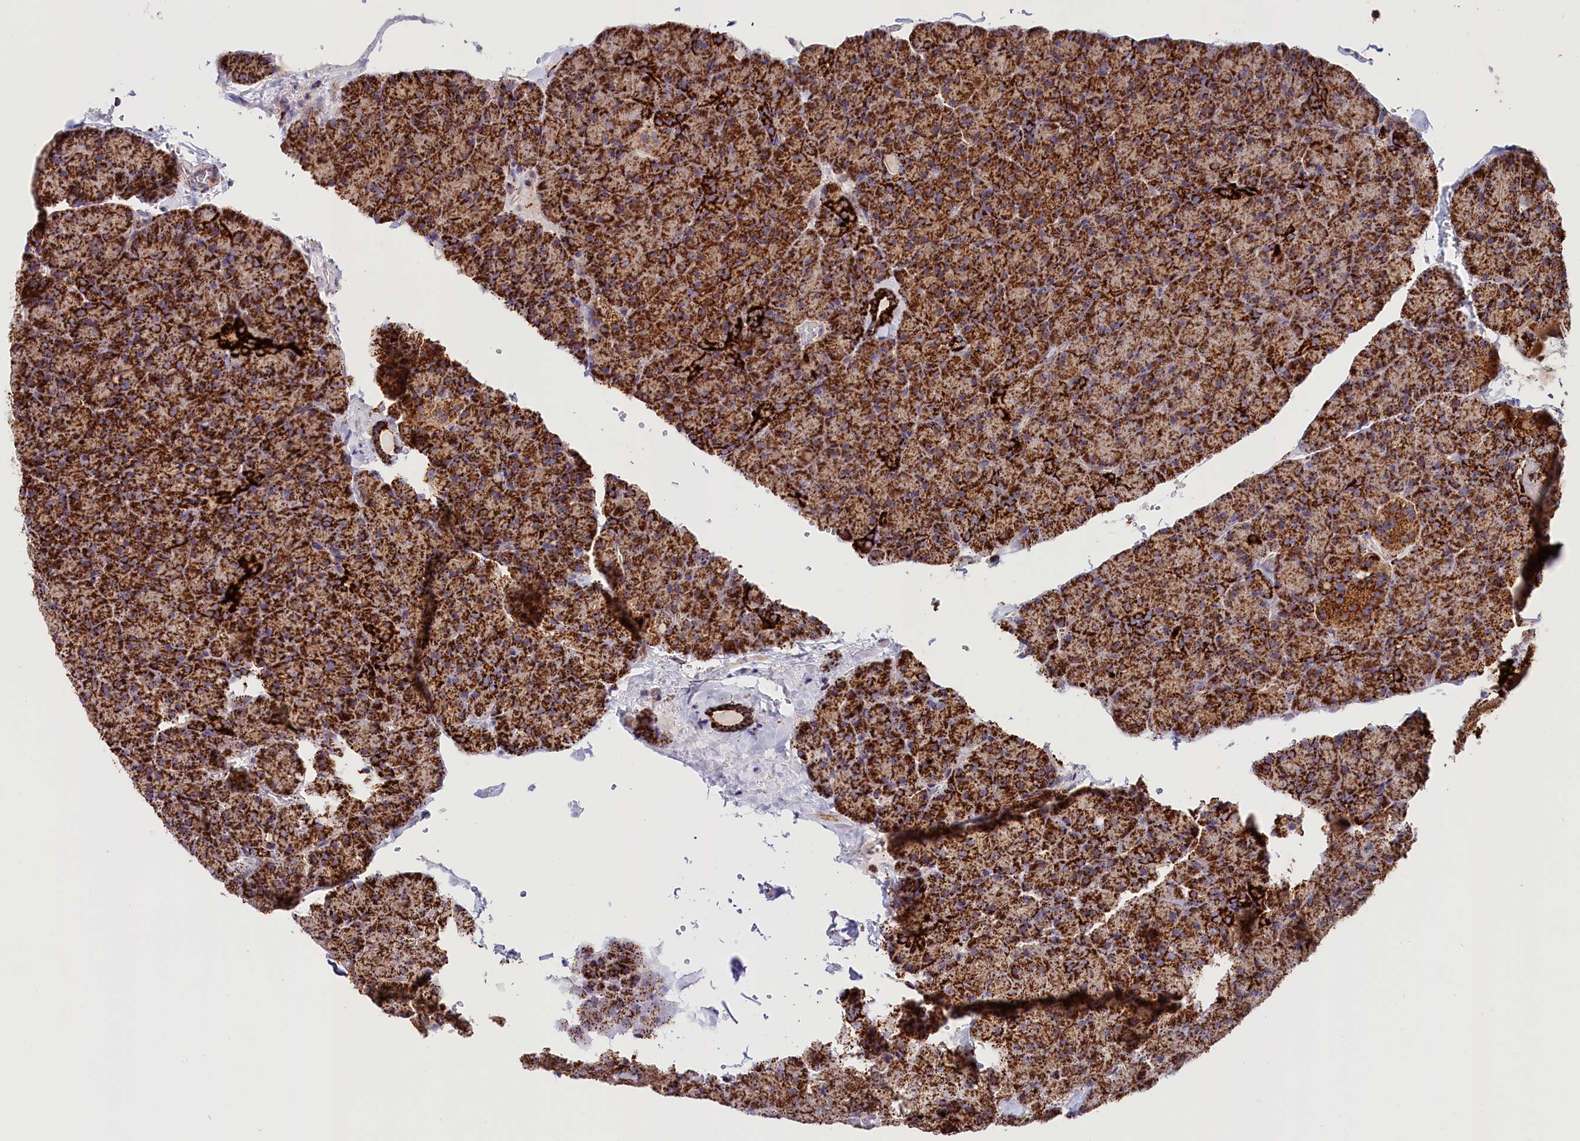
{"staining": {"intensity": "strong", "quantity": ">75%", "location": "cytoplasmic/membranous"}, "tissue": "pancreas", "cell_type": "Exocrine glandular cells", "image_type": "normal", "snomed": [{"axis": "morphology", "description": "Normal tissue, NOS"}, {"axis": "topography", "description": "Pancreas"}], "caption": "Immunohistochemistry (IHC) micrograph of normal human pancreas stained for a protein (brown), which shows high levels of strong cytoplasmic/membranous staining in approximately >75% of exocrine glandular cells.", "gene": "AKTIP", "patient": {"sex": "male", "age": 36}}